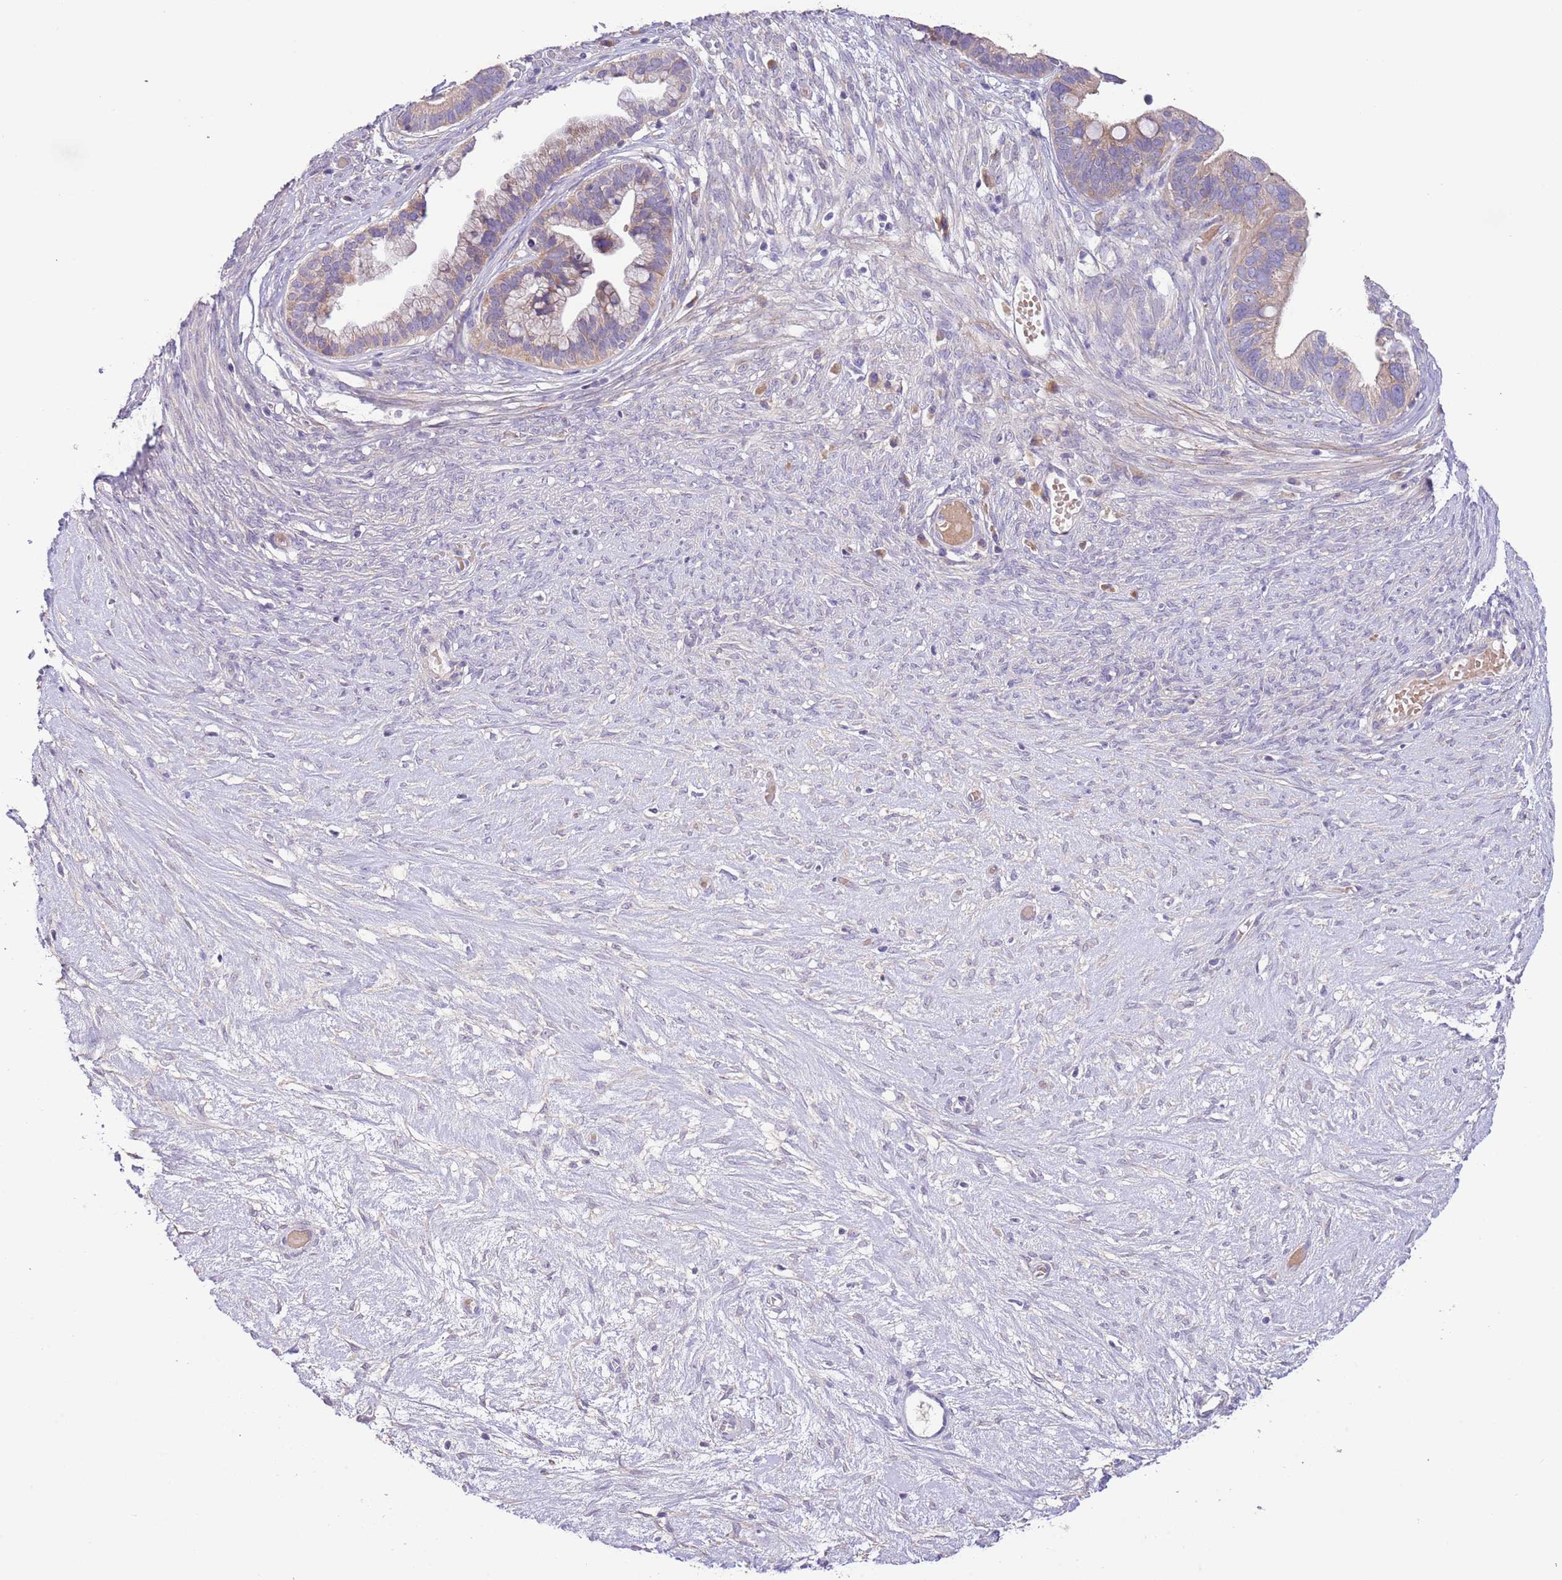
{"staining": {"intensity": "weak", "quantity": "25%-75%", "location": "cytoplasmic/membranous"}, "tissue": "ovarian cancer", "cell_type": "Tumor cells", "image_type": "cancer", "snomed": [{"axis": "morphology", "description": "Cystadenocarcinoma, serous, NOS"}, {"axis": "topography", "description": "Ovary"}], "caption": "A low amount of weak cytoplasmic/membranous expression is seen in approximately 25%-75% of tumor cells in serous cystadenocarcinoma (ovarian) tissue.", "gene": "ZNF658", "patient": {"sex": "female", "age": 56}}